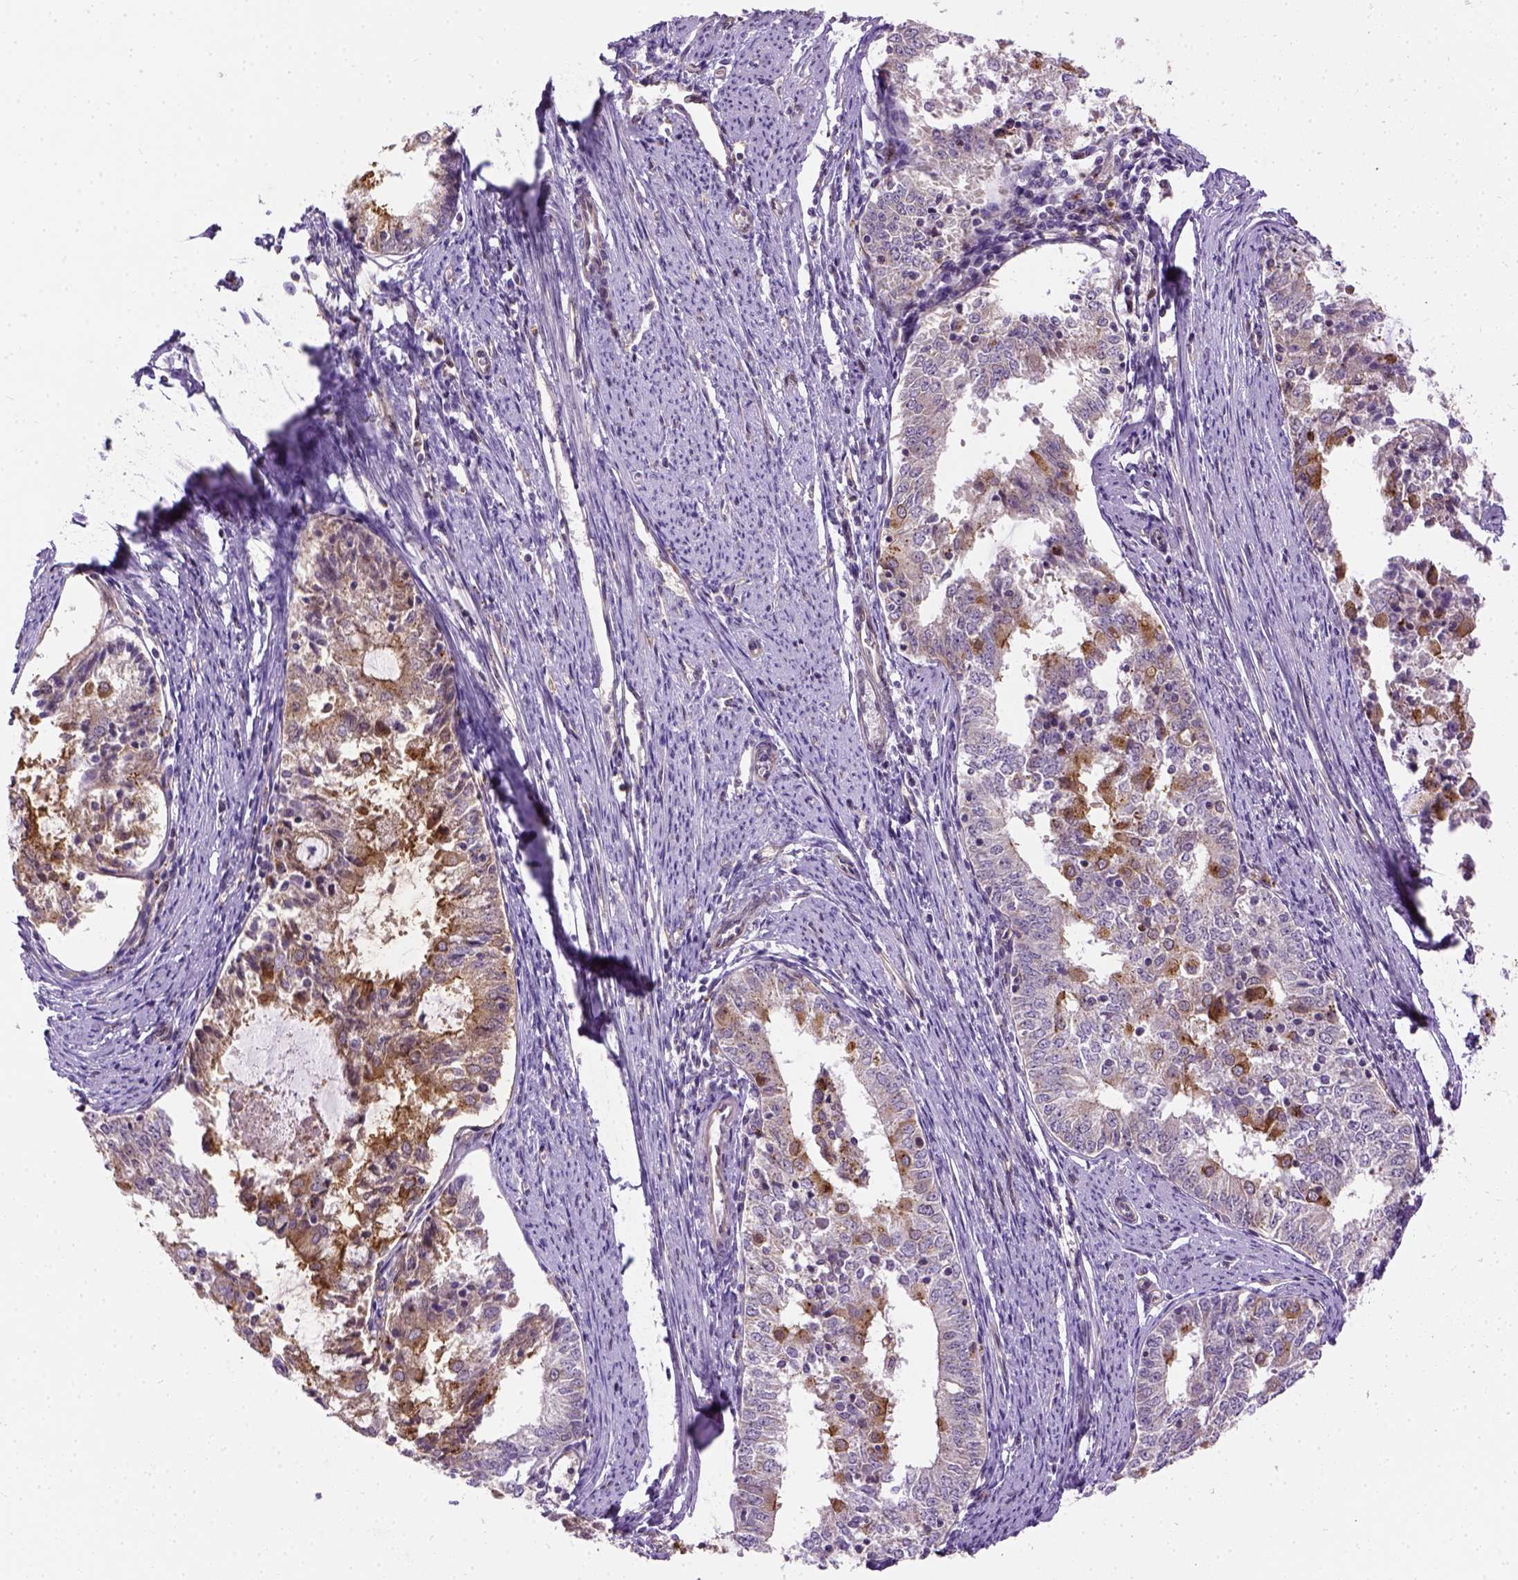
{"staining": {"intensity": "moderate", "quantity": "<25%", "location": "cytoplasmic/membranous"}, "tissue": "endometrial cancer", "cell_type": "Tumor cells", "image_type": "cancer", "snomed": [{"axis": "morphology", "description": "Adenocarcinoma, NOS"}, {"axis": "topography", "description": "Endometrium"}], "caption": "IHC image of neoplastic tissue: human endometrial cancer stained using IHC reveals low levels of moderate protein expression localized specifically in the cytoplasmic/membranous of tumor cells, appearing as a cytoplasmic/membranous brown color.", "gene": "KAZN", "patient": {"sex": "female", "age": 57}}